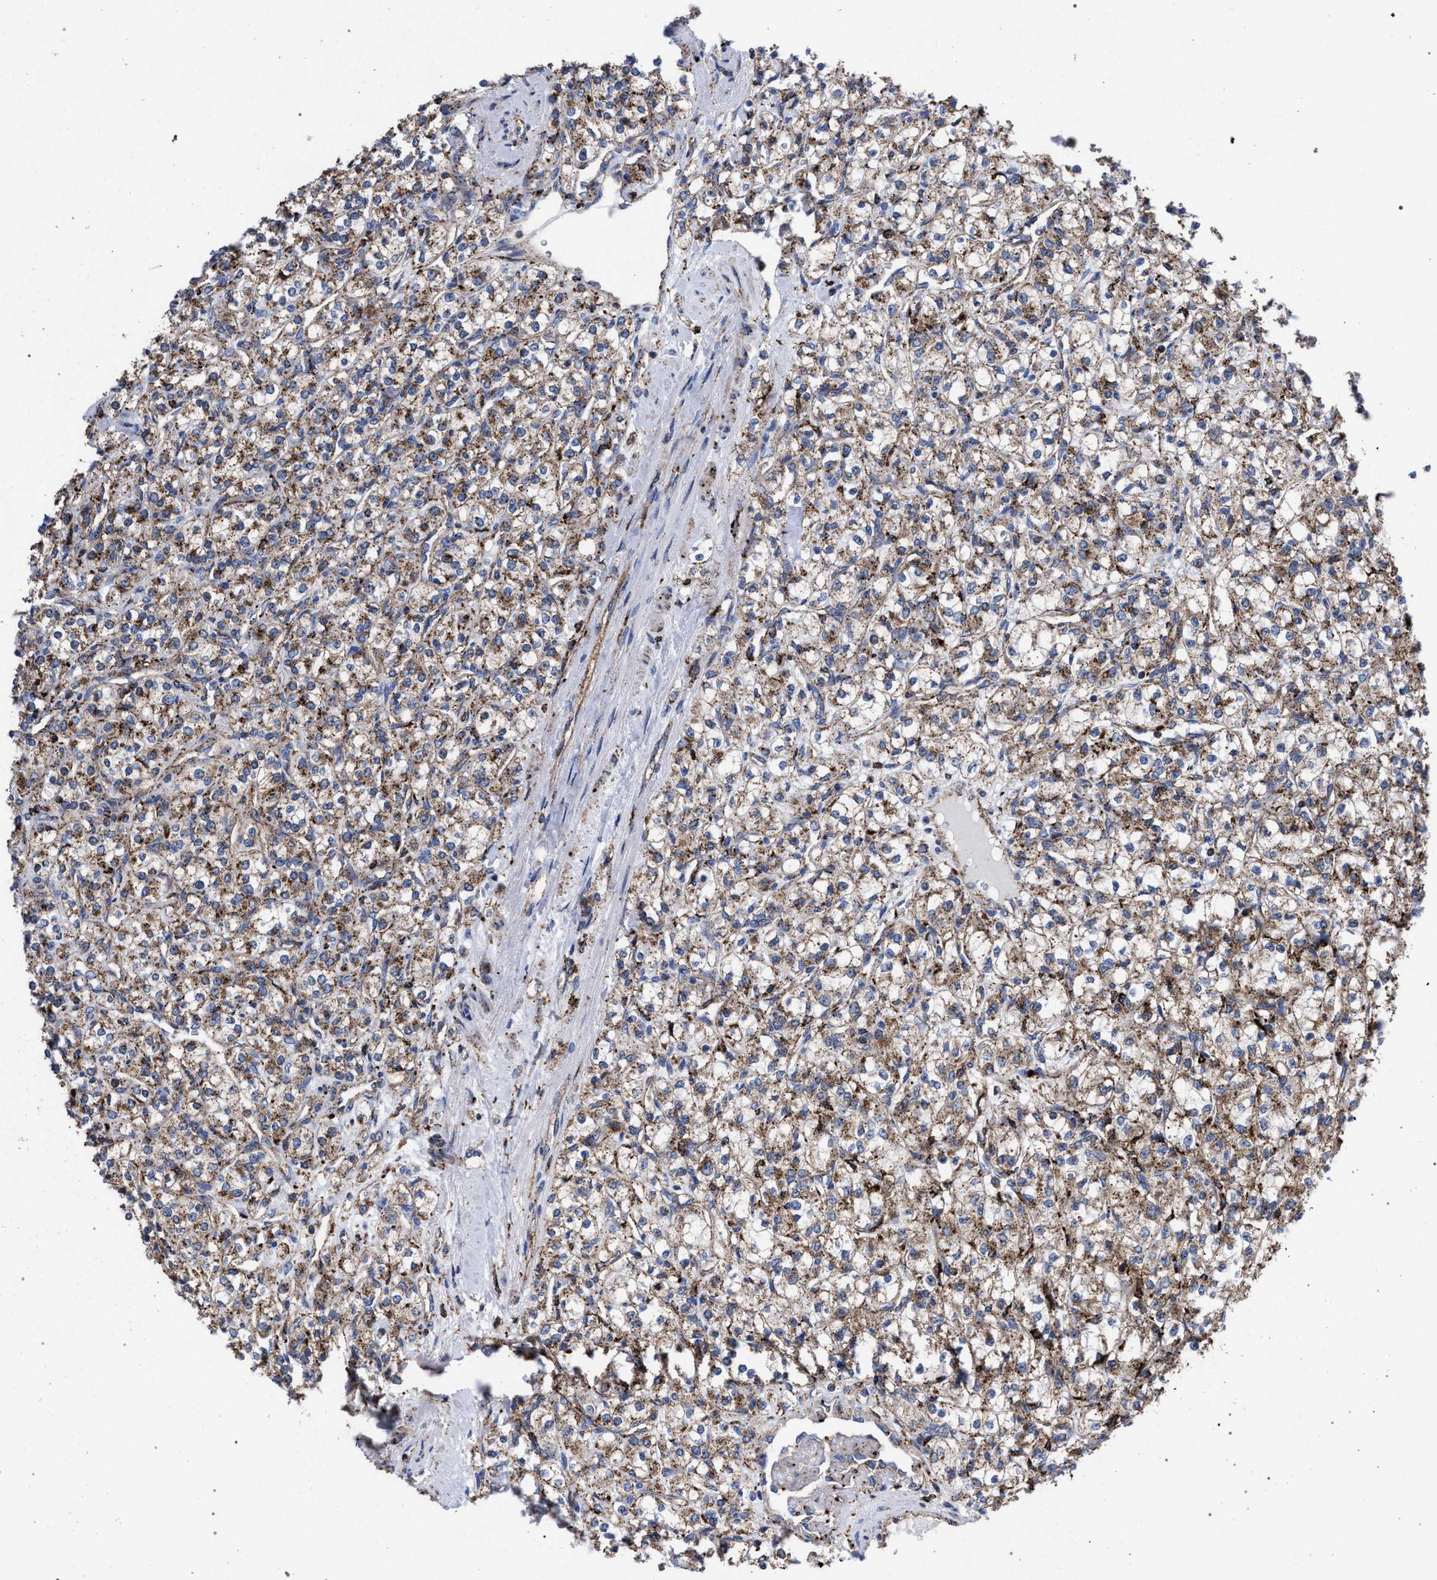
{"staining": {"intensity": "moderate", "quantity": ">75%", "location": "cytoplasmic/membranous"}, "tissue": "renal cancer", "cell_type": "Tumor cells", "image_type": "cancer", "snomed": [{"axis": "morphology", "description": "Adenocarcinoma, NOS"}, {"axis": "topography", "description": "Kidney"}], "caption": "Immunohistochemical staining of human renal cancer (adenocarcinoma) shows moderate cytoplasmic/membranous protein positivity in approximately >75% of tumor cells. Immunohistochemistry stains the protein in brown and the nuclei are stained blue.", "gene": "PPT1", "patient": {"sex": "male", "age": 77}}